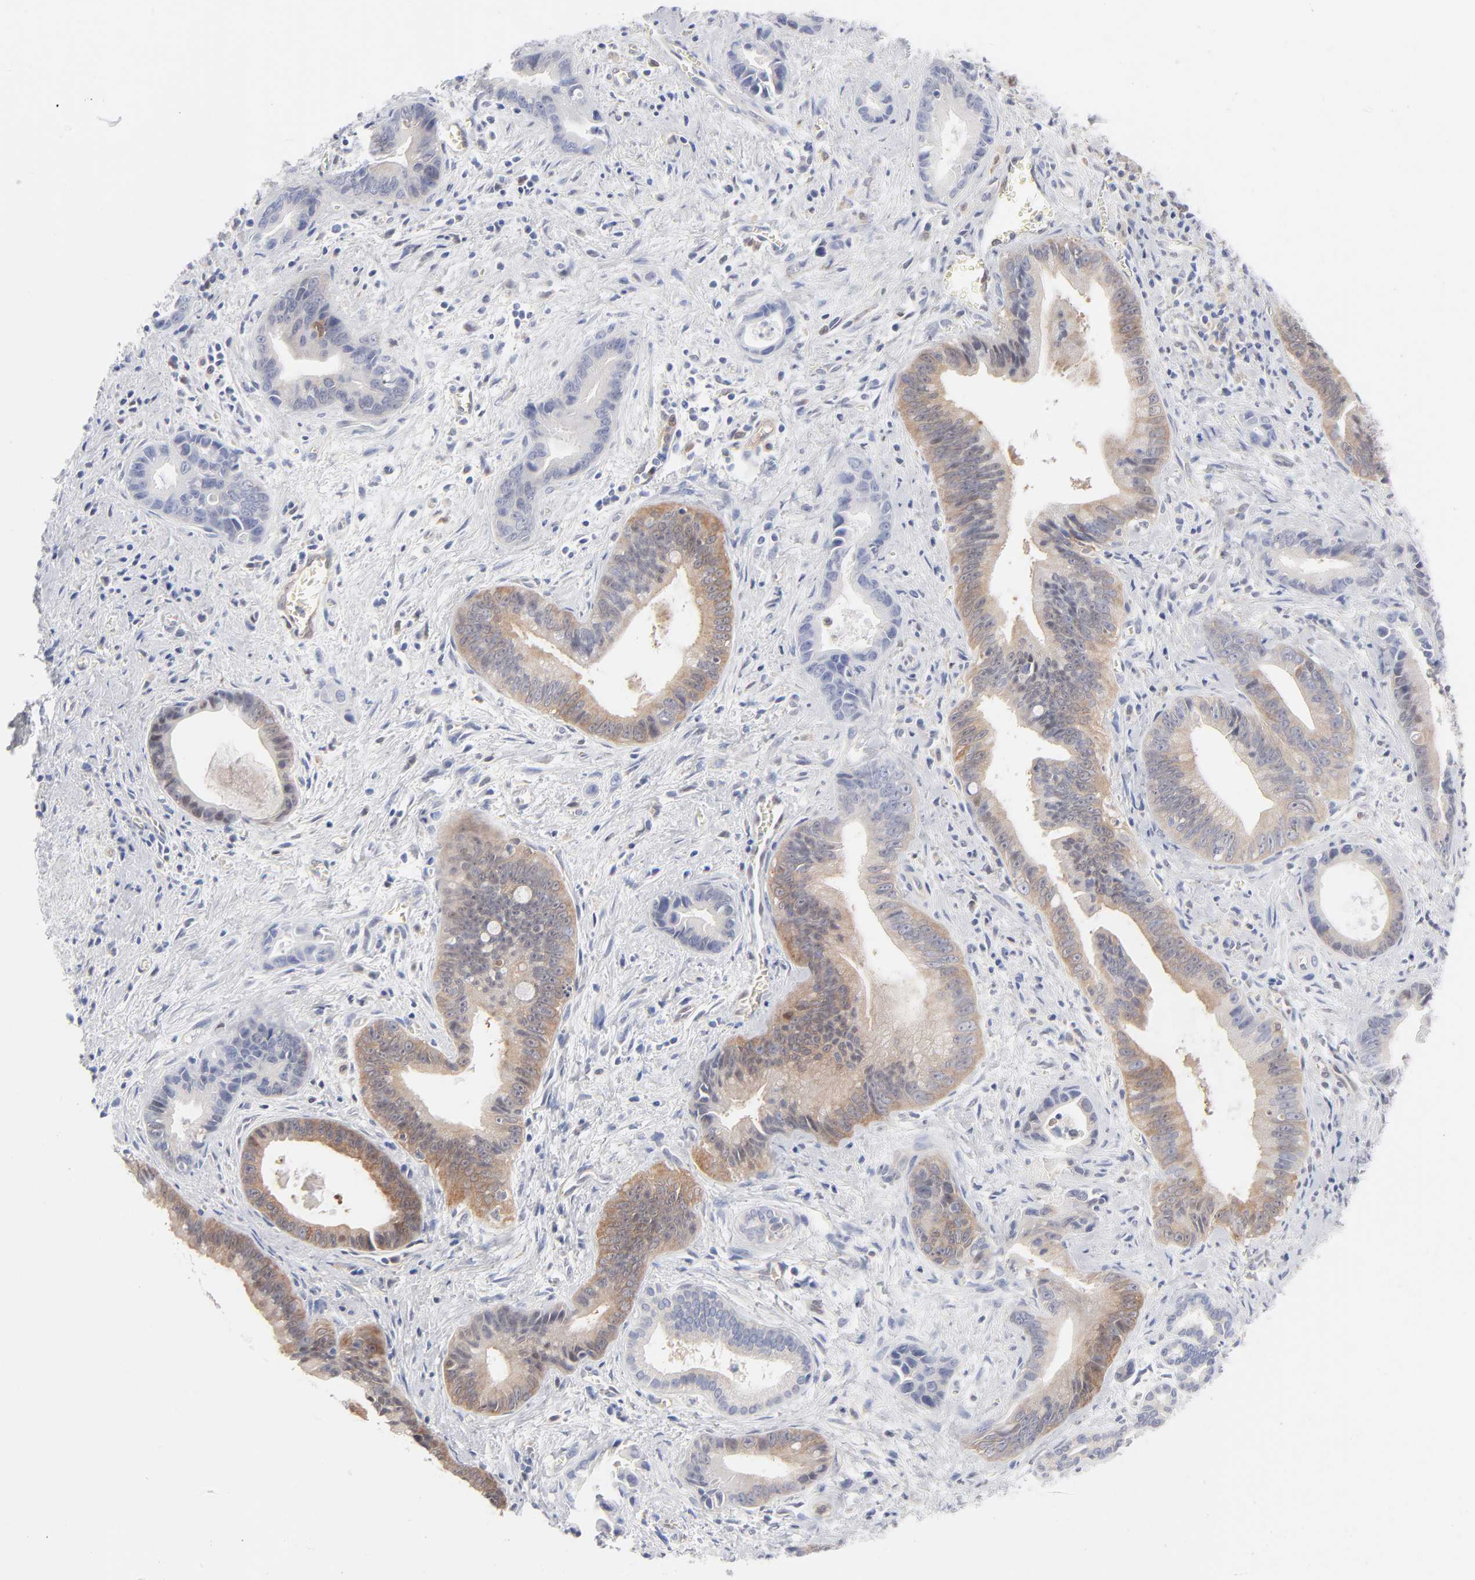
{"staining": {"intensity": "weak", "quantity": ">75%", "location": "cytoplasmic/membranous"}, "tissue": "liver cancer", "cell_type": "Tumor cells", "image_type": "cancer", "snomed": [{"axis": "morphology", "description": "Cholangiocarcinoma"}, {"axis": "topography", "description": "Liver"}], "caption": "High-magnification brightfield microscopy of liver cancer stained with DAB (3,3'-diaminobenzidine) (brown) and counterstained with hematoxylin (blue). tumor cells exhibit weak cytoplasmic/membranous positivity is seen in about>75% of cells. (DAB IHC, brown staining for protein, blue staining for nuclei).", "gene": "ARRB1", "patient": {"sex": "female", "age": 55}}